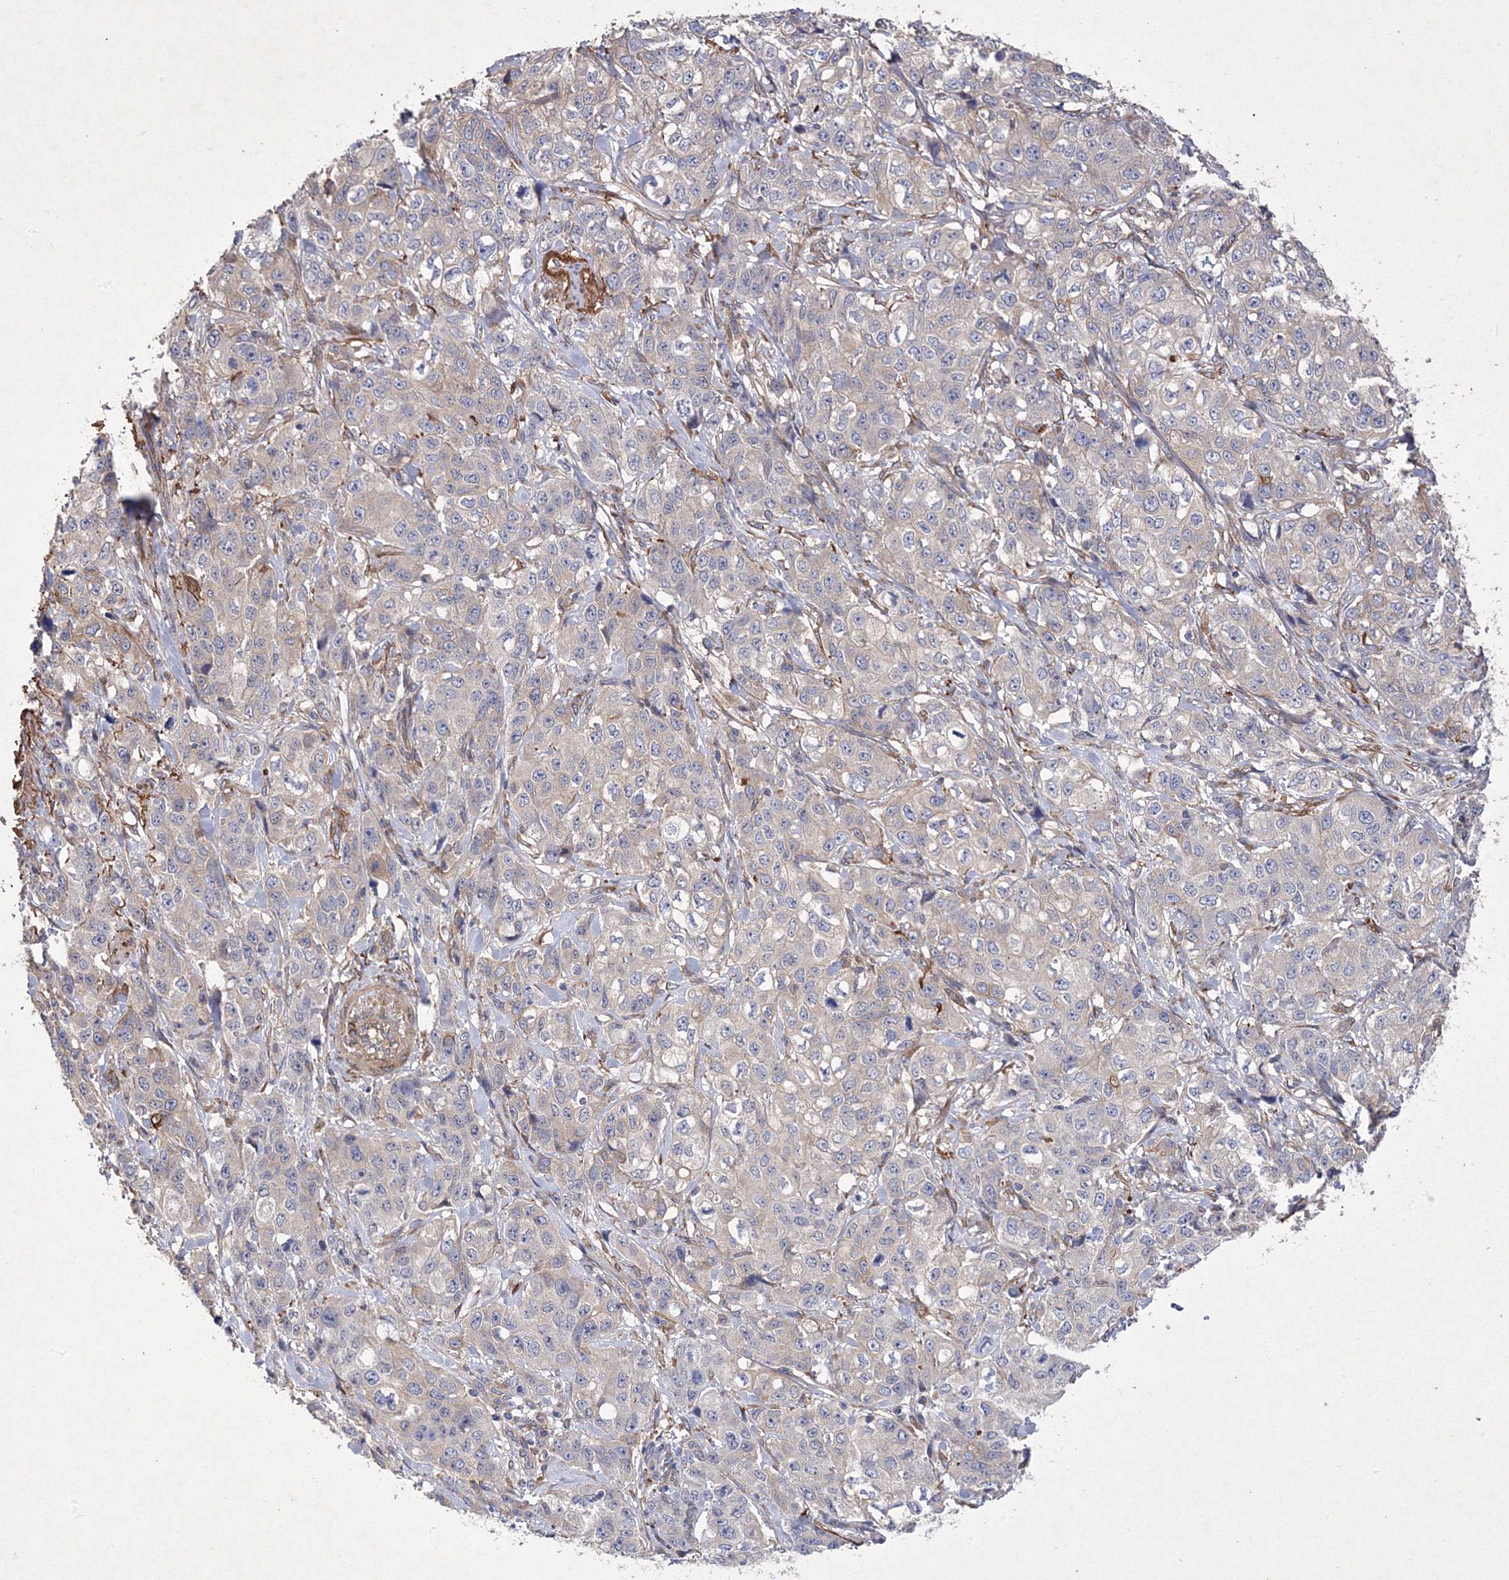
{"staining": {"intensity": "weak", "quantity": "<25%", "location": "cytoplasmic/membranous"}, "tissue": "stomach cancer", "cell_type": "Tumor cells", "image_type": "cancer", "snomed": [{"axis": "morphology", "description": "Adenocarcinoma, NOS"}, {"axis": "topography", "description": "Stomach"}], "caption": "DAB immunohistochemical staining of adenocarcinoma (stomach) demonstrates no significant positivity in tumor cells.", "gene": "SNX18", "patient": {"sex": "male", "age": 48}}